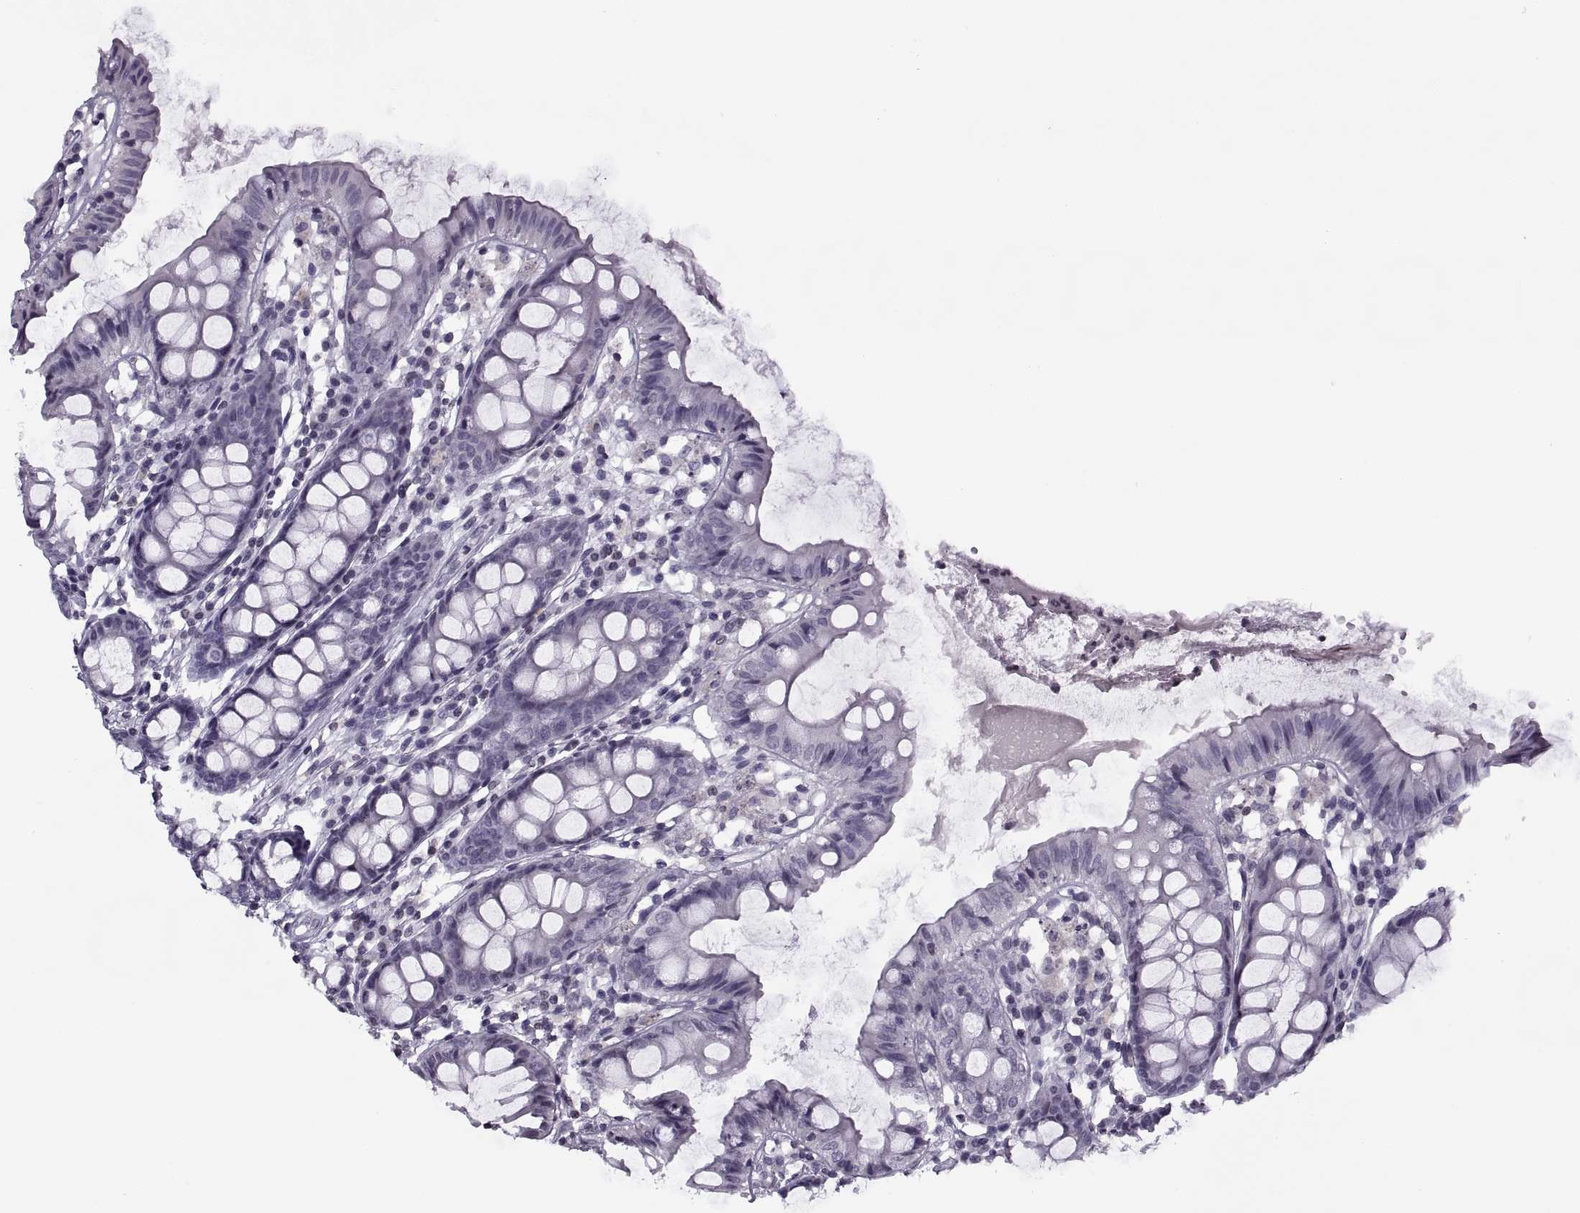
{"staining": {"intensity": "negative", "quantity": "none", "location": "none"}, "tissue": "colon", "cell_type": "Endothelial cells", "image_type": "normal", "snomed": [{"axis": "morphology", "description": "Normal tissue, NOS"}, {"axis": "topography", "description": "Colon"}], "caption": "DAB (3,3'-diaminobenzidine) immunohistochemical staining of unremarkable colon demonstrates no significant staining in endothelial cells. Brightfield microscopy of immunohistochemistry (IHC) stained with DAB (3,3'-diaminobenzidine) (brown) and hematoxylin (blue), captured at high magnification.", "gene": "H1", "patient": {"sex": "female", "age": 84}}